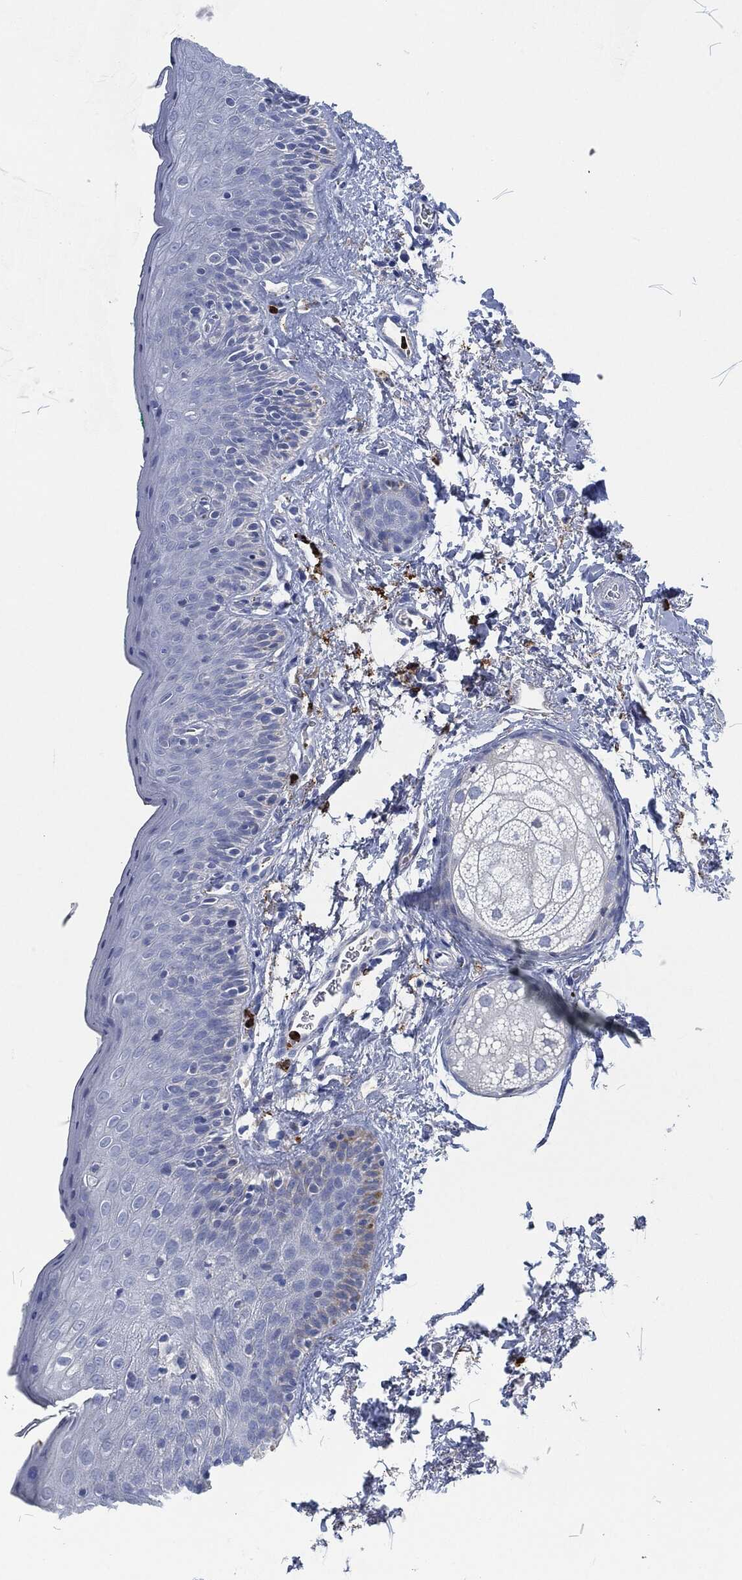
{"staining": {"intensity": "negative", "quantity": "none", "location": "none"}, "tissue": "vagina", "cell_type": "Squamous epithelial cells", "image_type": "normal", "snomed": [{"axis": "morphology", "description": "Normal tissue, NOS"}, {"axis": "topography", "description": "Vagina"}], "caption": "The image reveals no staining of squamous epithelial cells in benign vagina. Nuclei are stained in blue.", "gene": "MPO", "patient": {"sex": "female", "age": 66}}